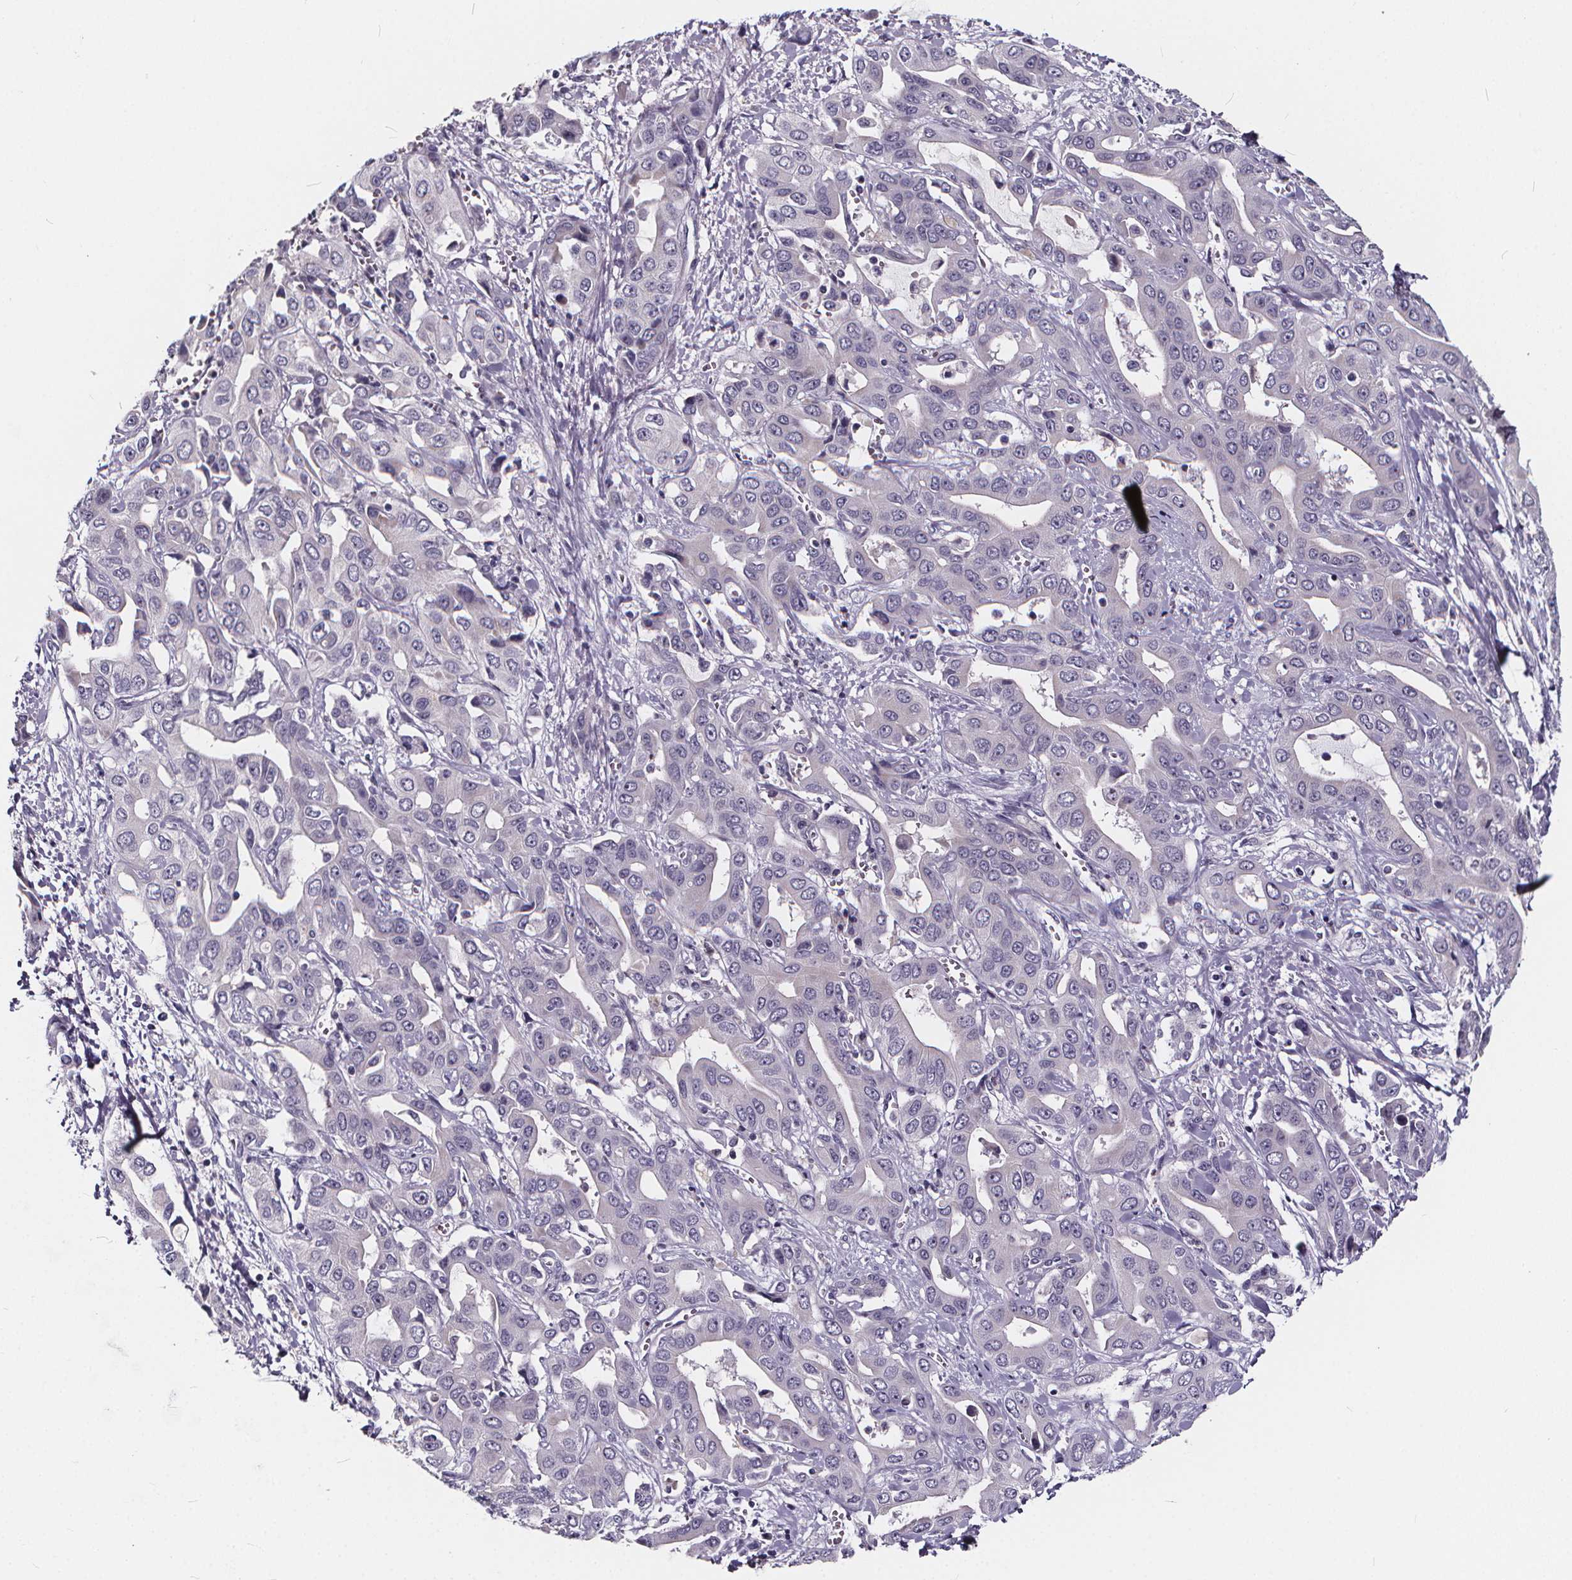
{"staining": {"intensity": "negative", "quantity": "none", "location": "none"}, "tissue": "liver cancer", "cell_type": "Tumor cells", "image_type": "cancer", "snomed": [{"axis": "morphology", "description": "Cholangiocarcinoma"}, {"axis": "topography", "description": "Liver"}], "caption": "Protein analysis of liver cancer displays no significant expression in tumor cells. (DAB immunohistochemistry (IHC), high magnification).", "gene": "SPEF2", "patient": {"sex": "female", "age": 52}}